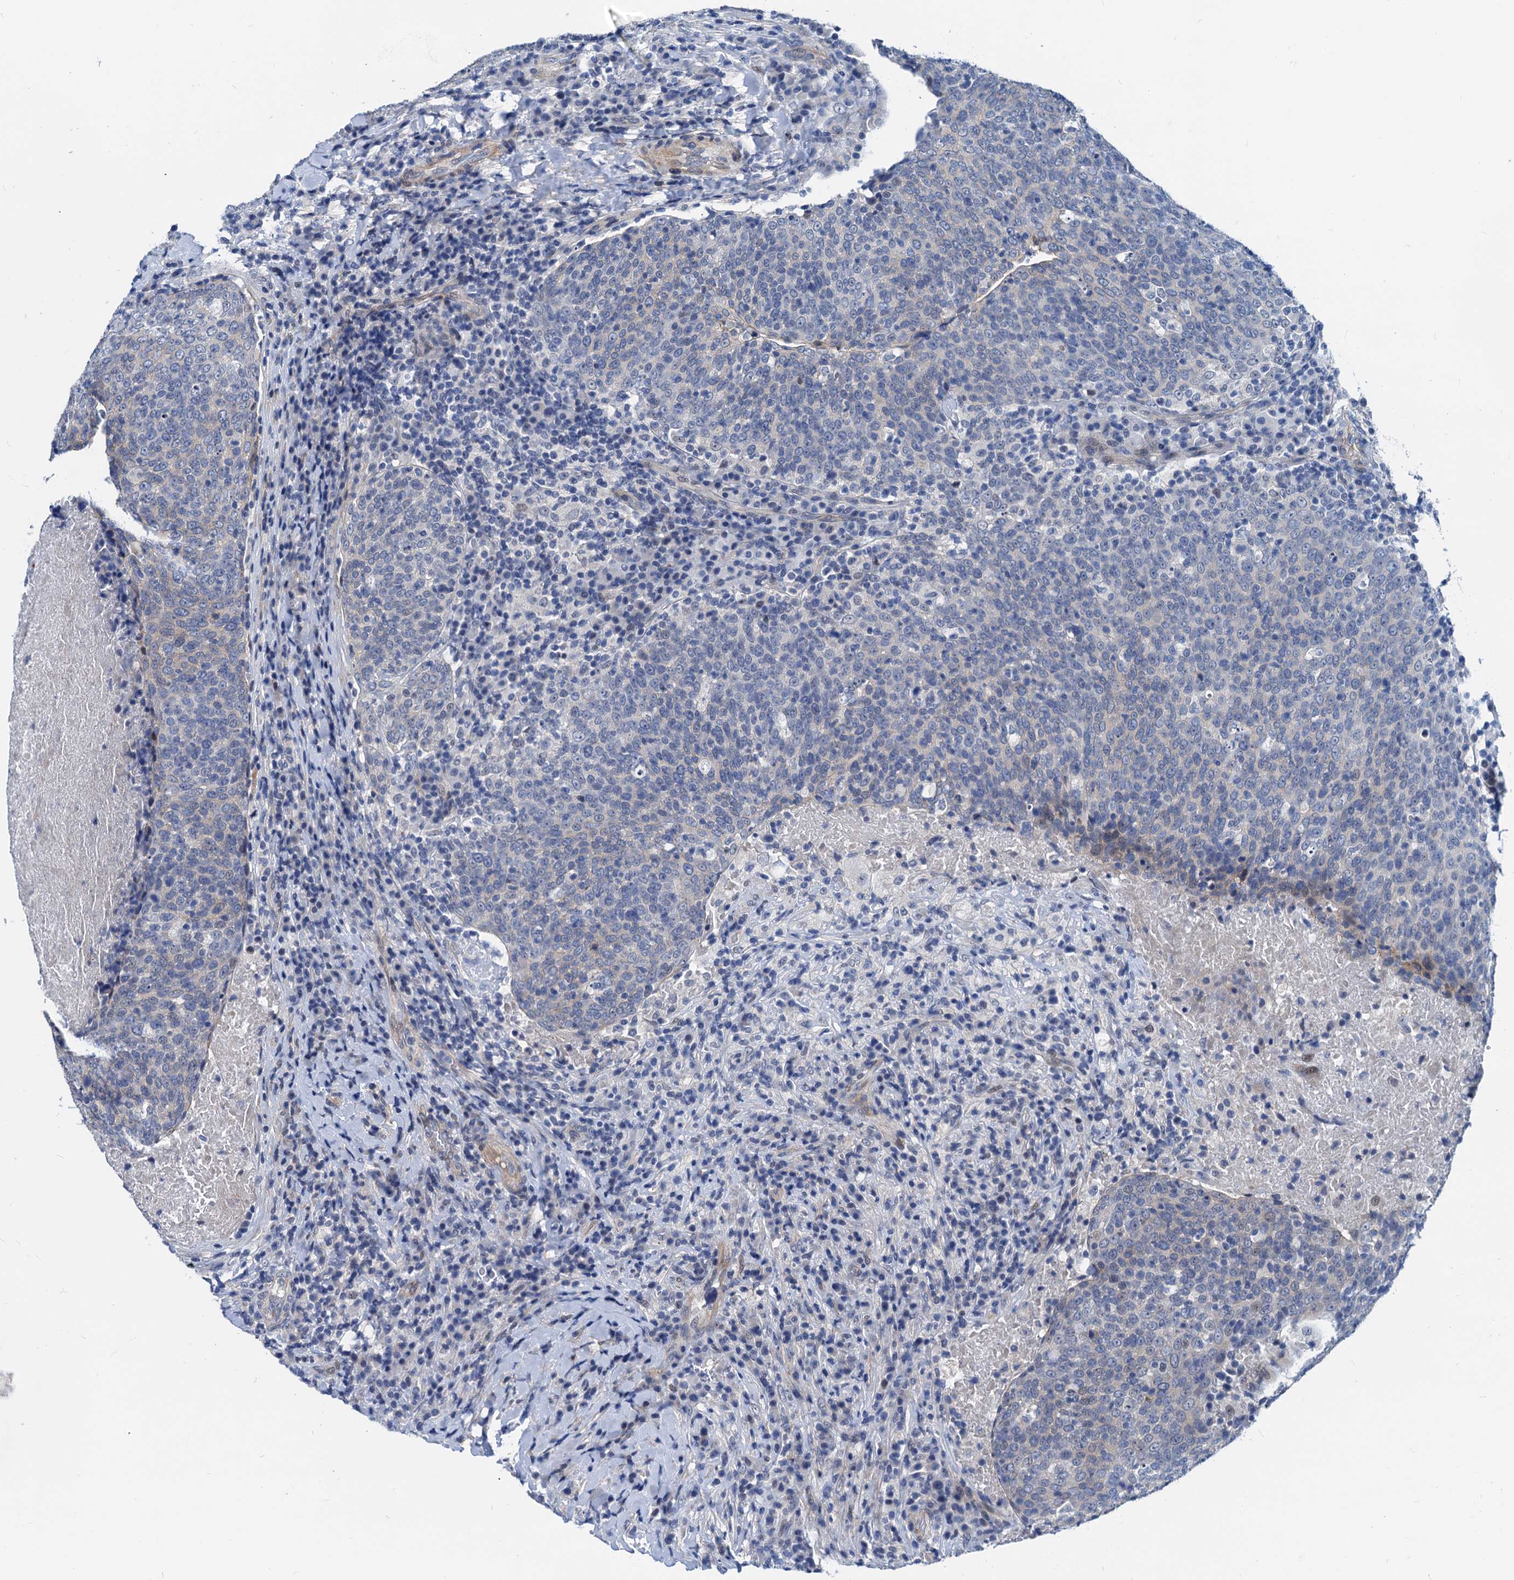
{"staining": {"intensity": "negative", "quantity": "none", "location": "none"}, "tissue": "head and neck cancer", "cell_type": "Tumor cells", "image_type": "cancer", "snomed": [{"axis": "morphology", "description": "Squamous cell carcinoma, NOS"}, {"axis": "morphology", "description": "Squamous cell carcinoma, metastatic, NOS"}, {"axis": "topography", "description": "Lymph node"}, {"axis": "topography", "description": "Head-Neck"}], "caption": "DAB (3,3'-diaminobenzidine) immunohistochemical staining of head and neck cancer (squamous cell carcinoma) demonstrates no significant expression in tumor cells.", "gene": "HSF2", "patient": {"sex": "male", "age": 62}}